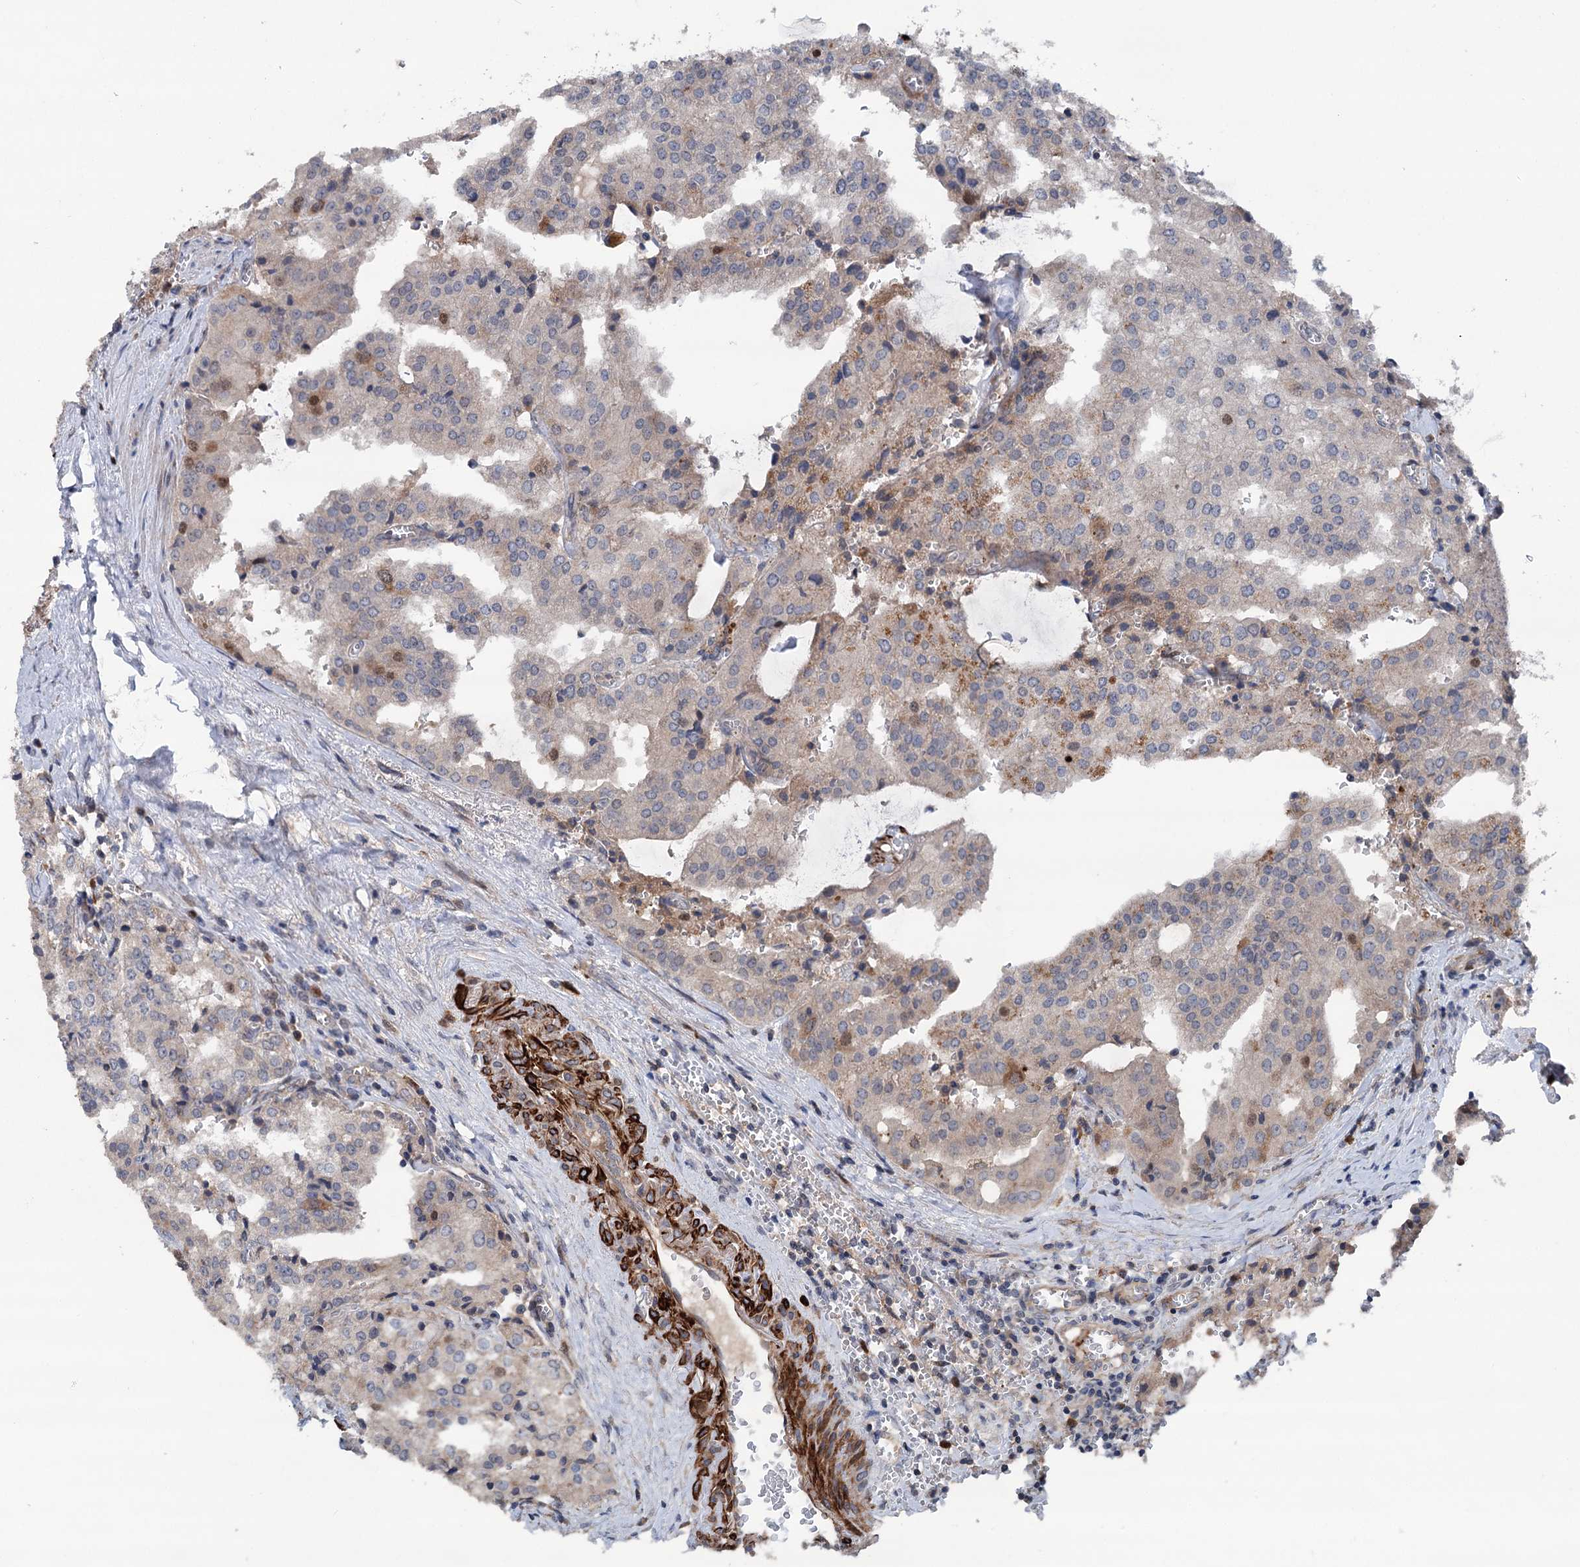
{"staining": {"intensity": "weak", "quantity": "<25%", "location": "cytoplasmic/membranous"}, "tissue": "prostate cancer", "cell_type": "Tumor cells", "image_type": "cancer", "snomed": [{"axis": "morphology", "description": "Adenocarcinoma, High grade"}, {"axis": "topography", "description": "Prostate"}], "caption": "Micrograph shows no significant protein expression in tumor cells of prostate cancer (high-grade adenocarcinoma).", "gene": "NCAPD2", "patient": {"sex": "male", "age": 68}}